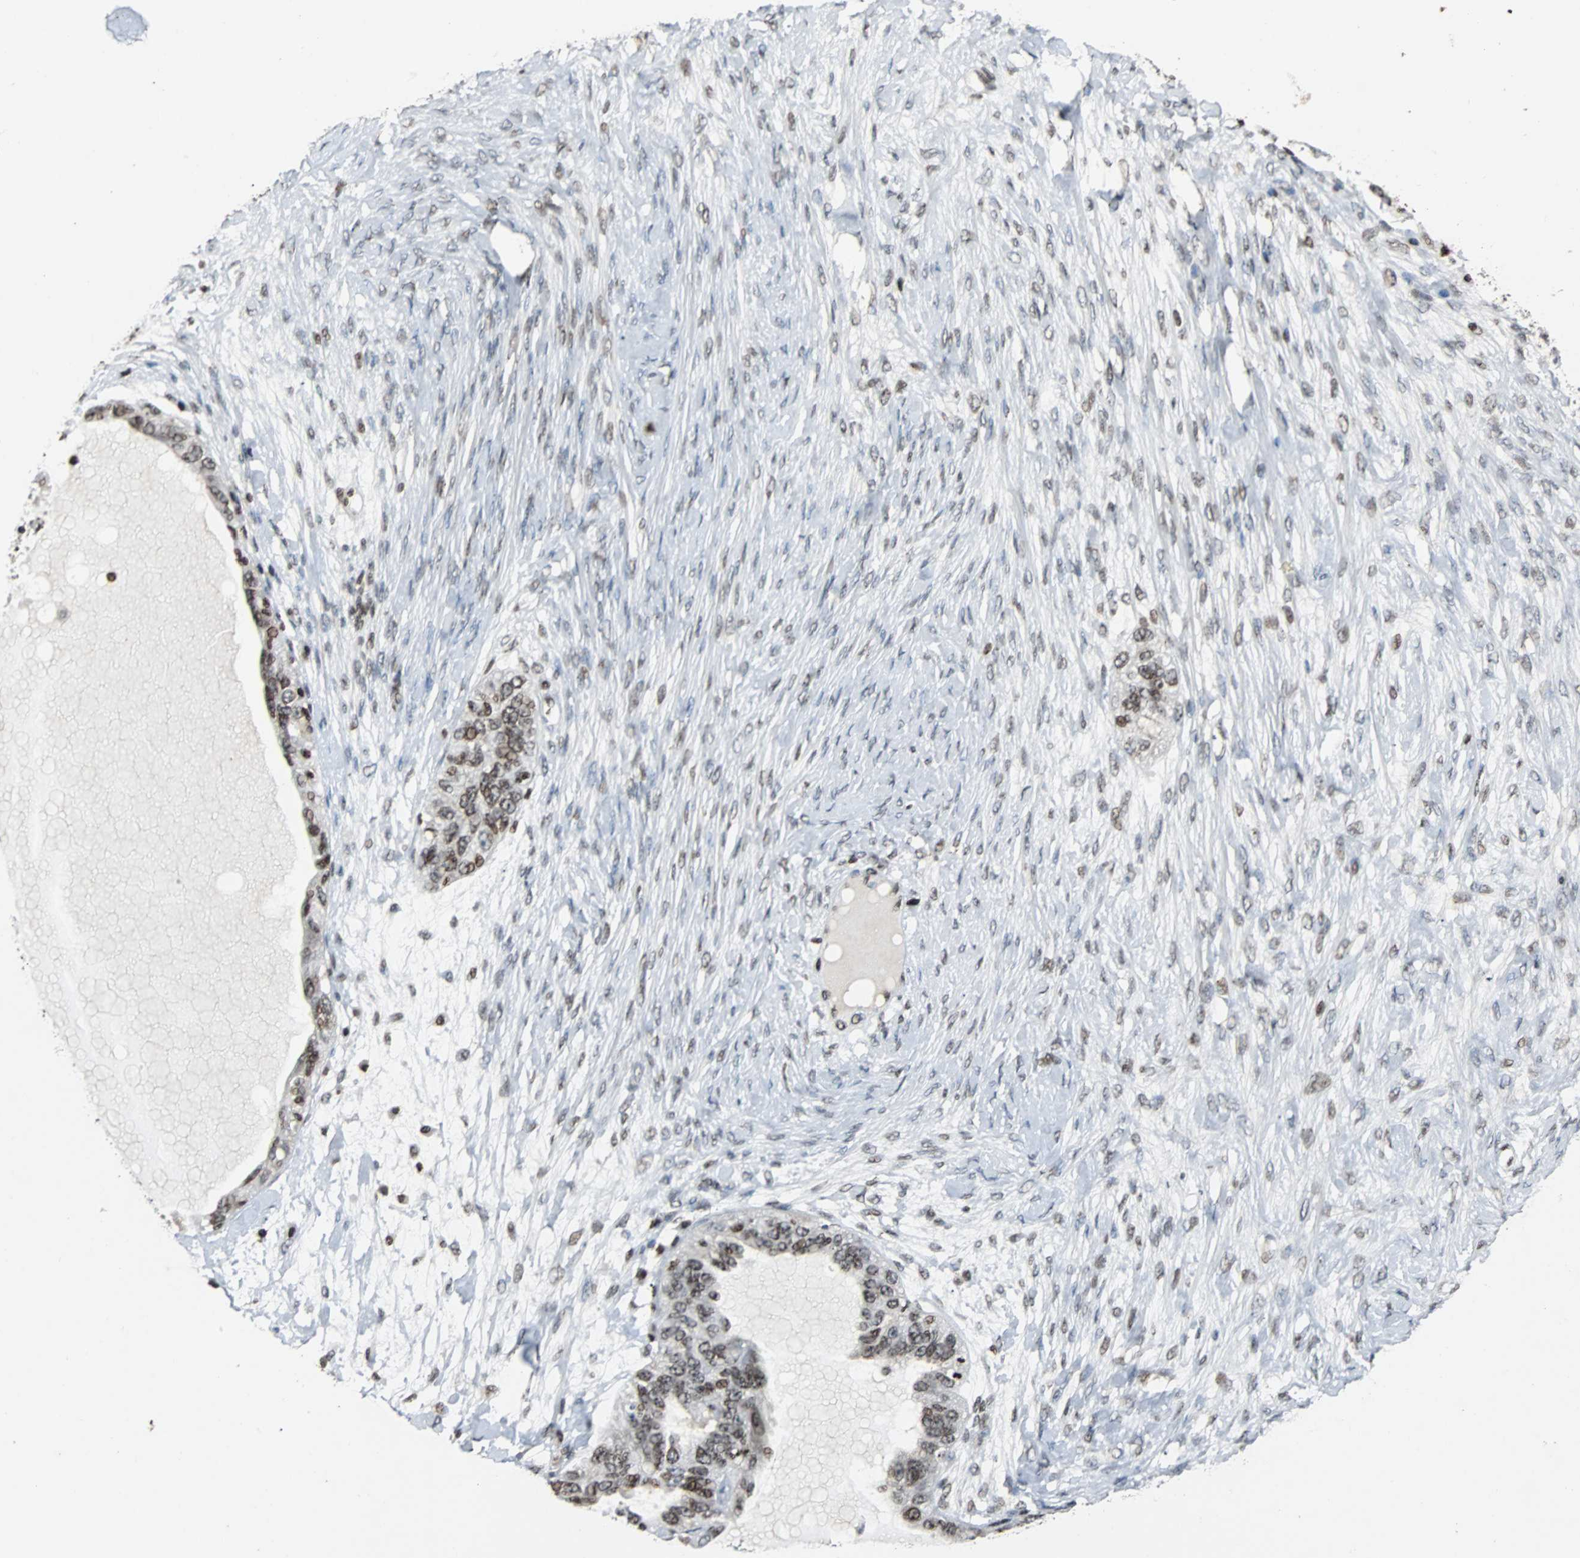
{"staining": {"intensity": "moderate", "quantity": ">75%", "location": "nuclear"}, "tissue": "ovarian cancer", "cell_type": "Tumor cells", "image_type": "cancer", "snomed": [{"axis": "morphology", "description": "Cystadenocarcinoma, serous, NOS"}, {"axis": "topography", "description": "Ovary"}], "caption": "This image demonstrates immunohistochemistry (IHC) staining of ovarian cancer (serous cystadenocarcinoma), with medium moderate nuclear staining in about >75% of tumor cells.", "gene": "PAXIP1", "patient": {"sex": "female", "age": 82}}